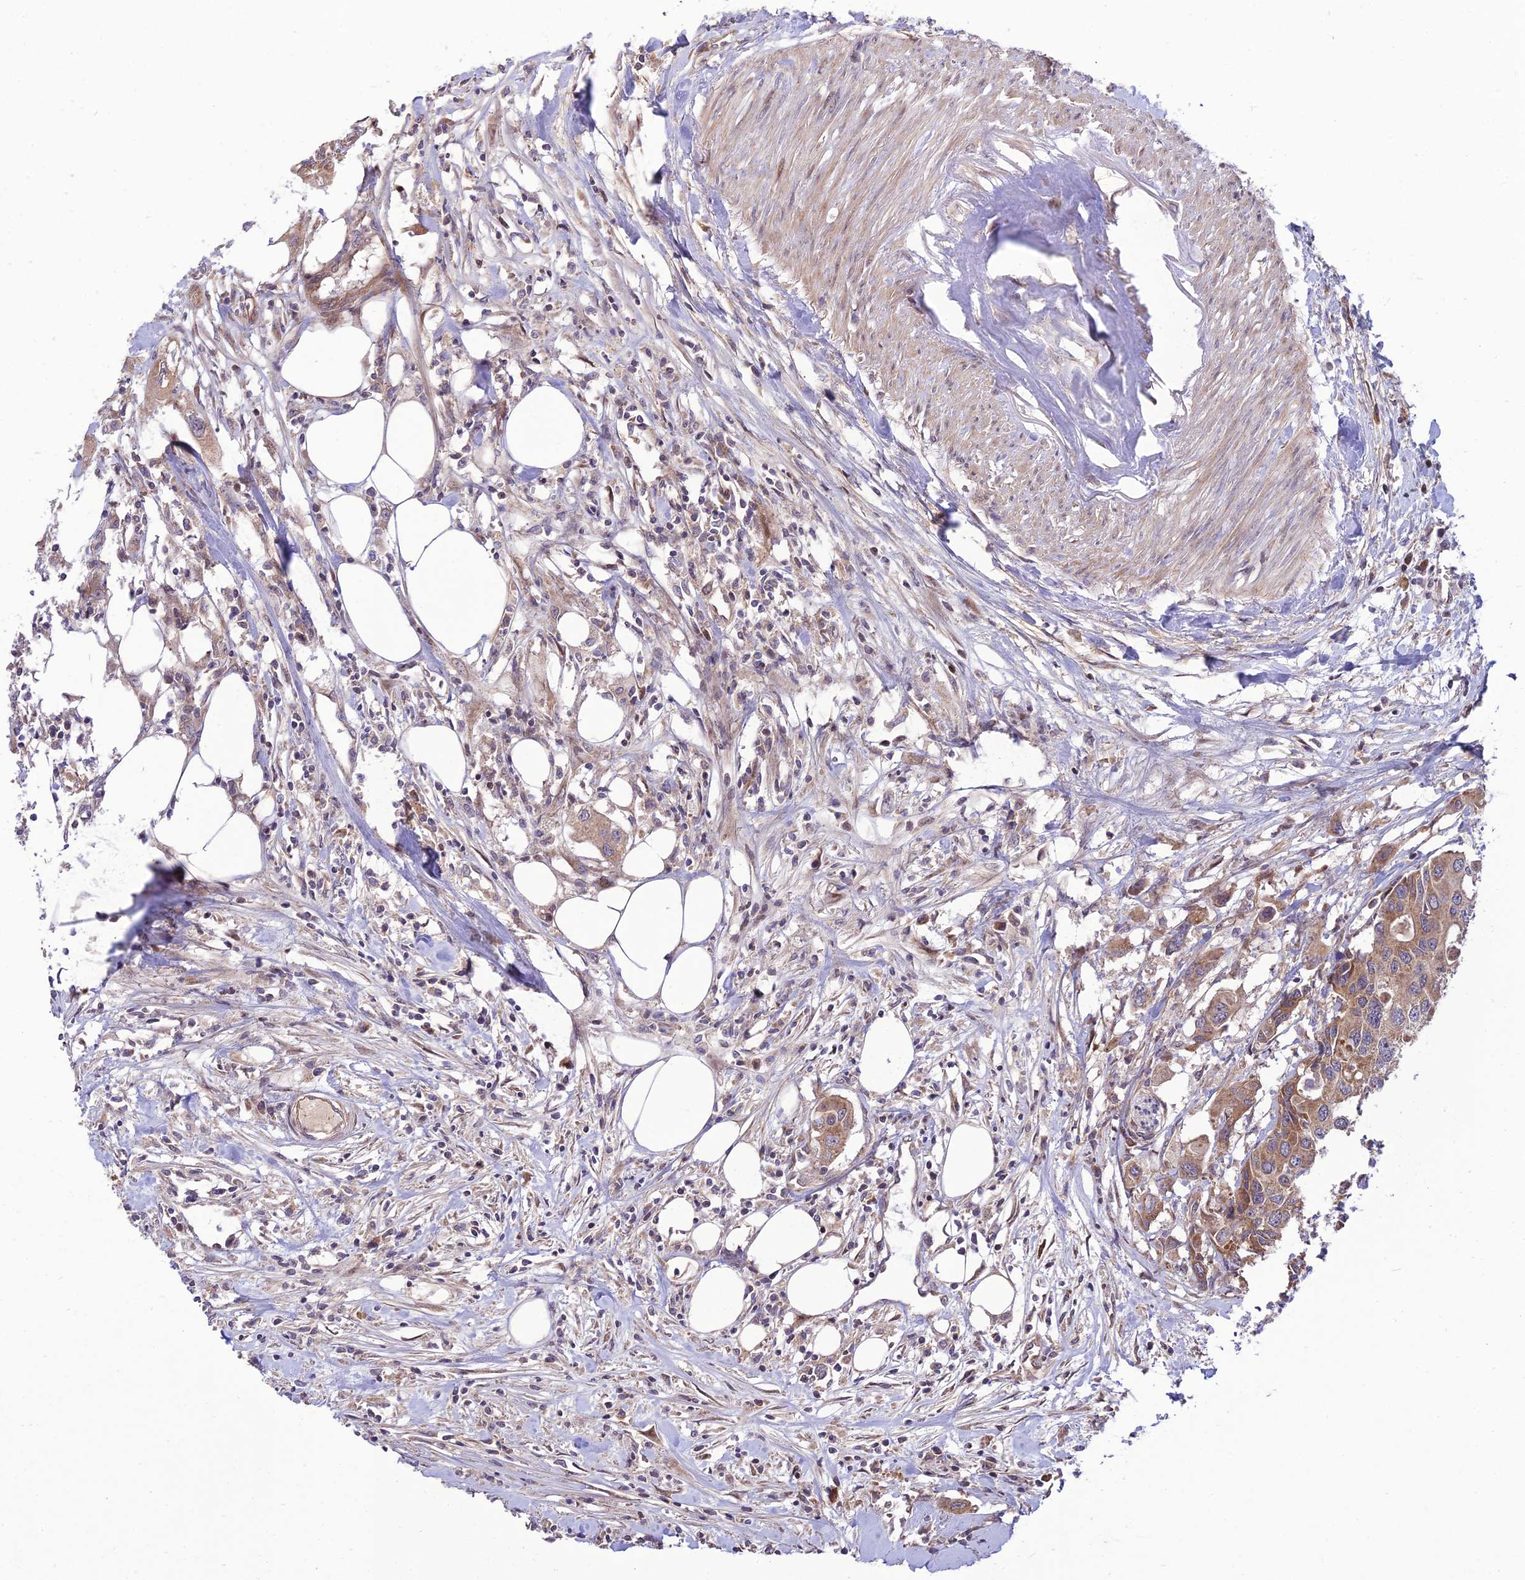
{"staining": {"intensity": "moderate", "quantity": ">75%", "location": "cytoplasmic/membranous"}, "tissue": "colorectal cancer", "cell_type": "Tumor cells", "image_type": "cancer", "snomed": [{"axis": "morphology", "description": "Adenocarcinoma, NOS"}, {"axis": "topography", "description": "Colon"}], "caption": "Immunohistochemical staining of colorectal cancer exhibits medium levels of moderate cytoplasmic/membranous protein expression in approximately >75% of tumor cells. (IHC, brightfield microscopy, high magnification).", "gene": "PLEKHG2", "patient": {"sex": "male", "age": 77}}